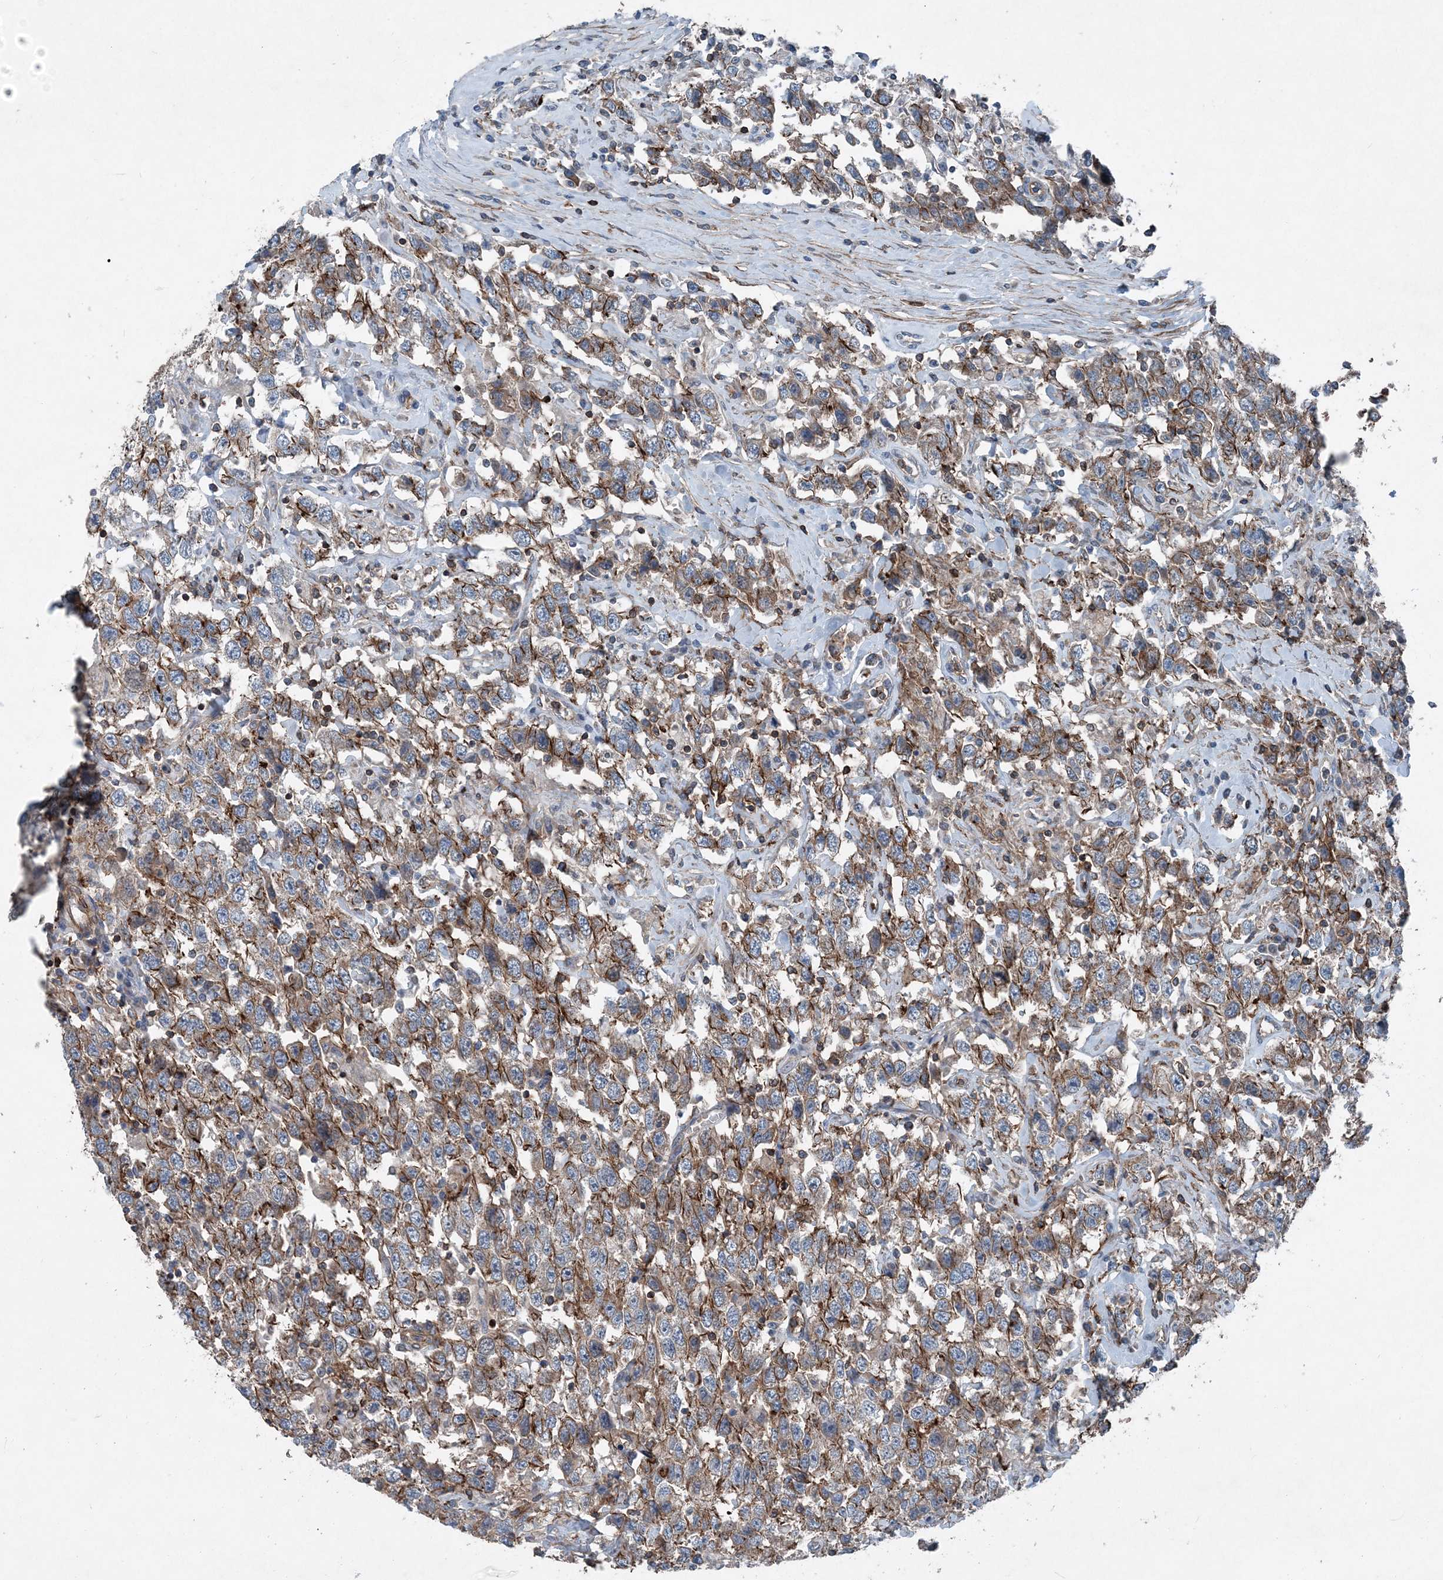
{"staining": {"intensity": "moderate", "quantity": "25%-75%", "location": "cytoplasmic/membranous"}, "tissue": "testis cancer", "cell_type": "Tumor cells", "image_type": "cancer", "snomed": [{"axis": "morphology", "description": "Seminoma, NOS"}, {"axis": "topography", "description": "Testis"}], "caption": "Testis cancer was stained to show a protein in brown. There is medium levels of moderate cytoplasmic/membranous staining in about 25%-75% of tumor cells.", "gene": "DGUOK", "patient": {"sex": "male", "age": 41}}